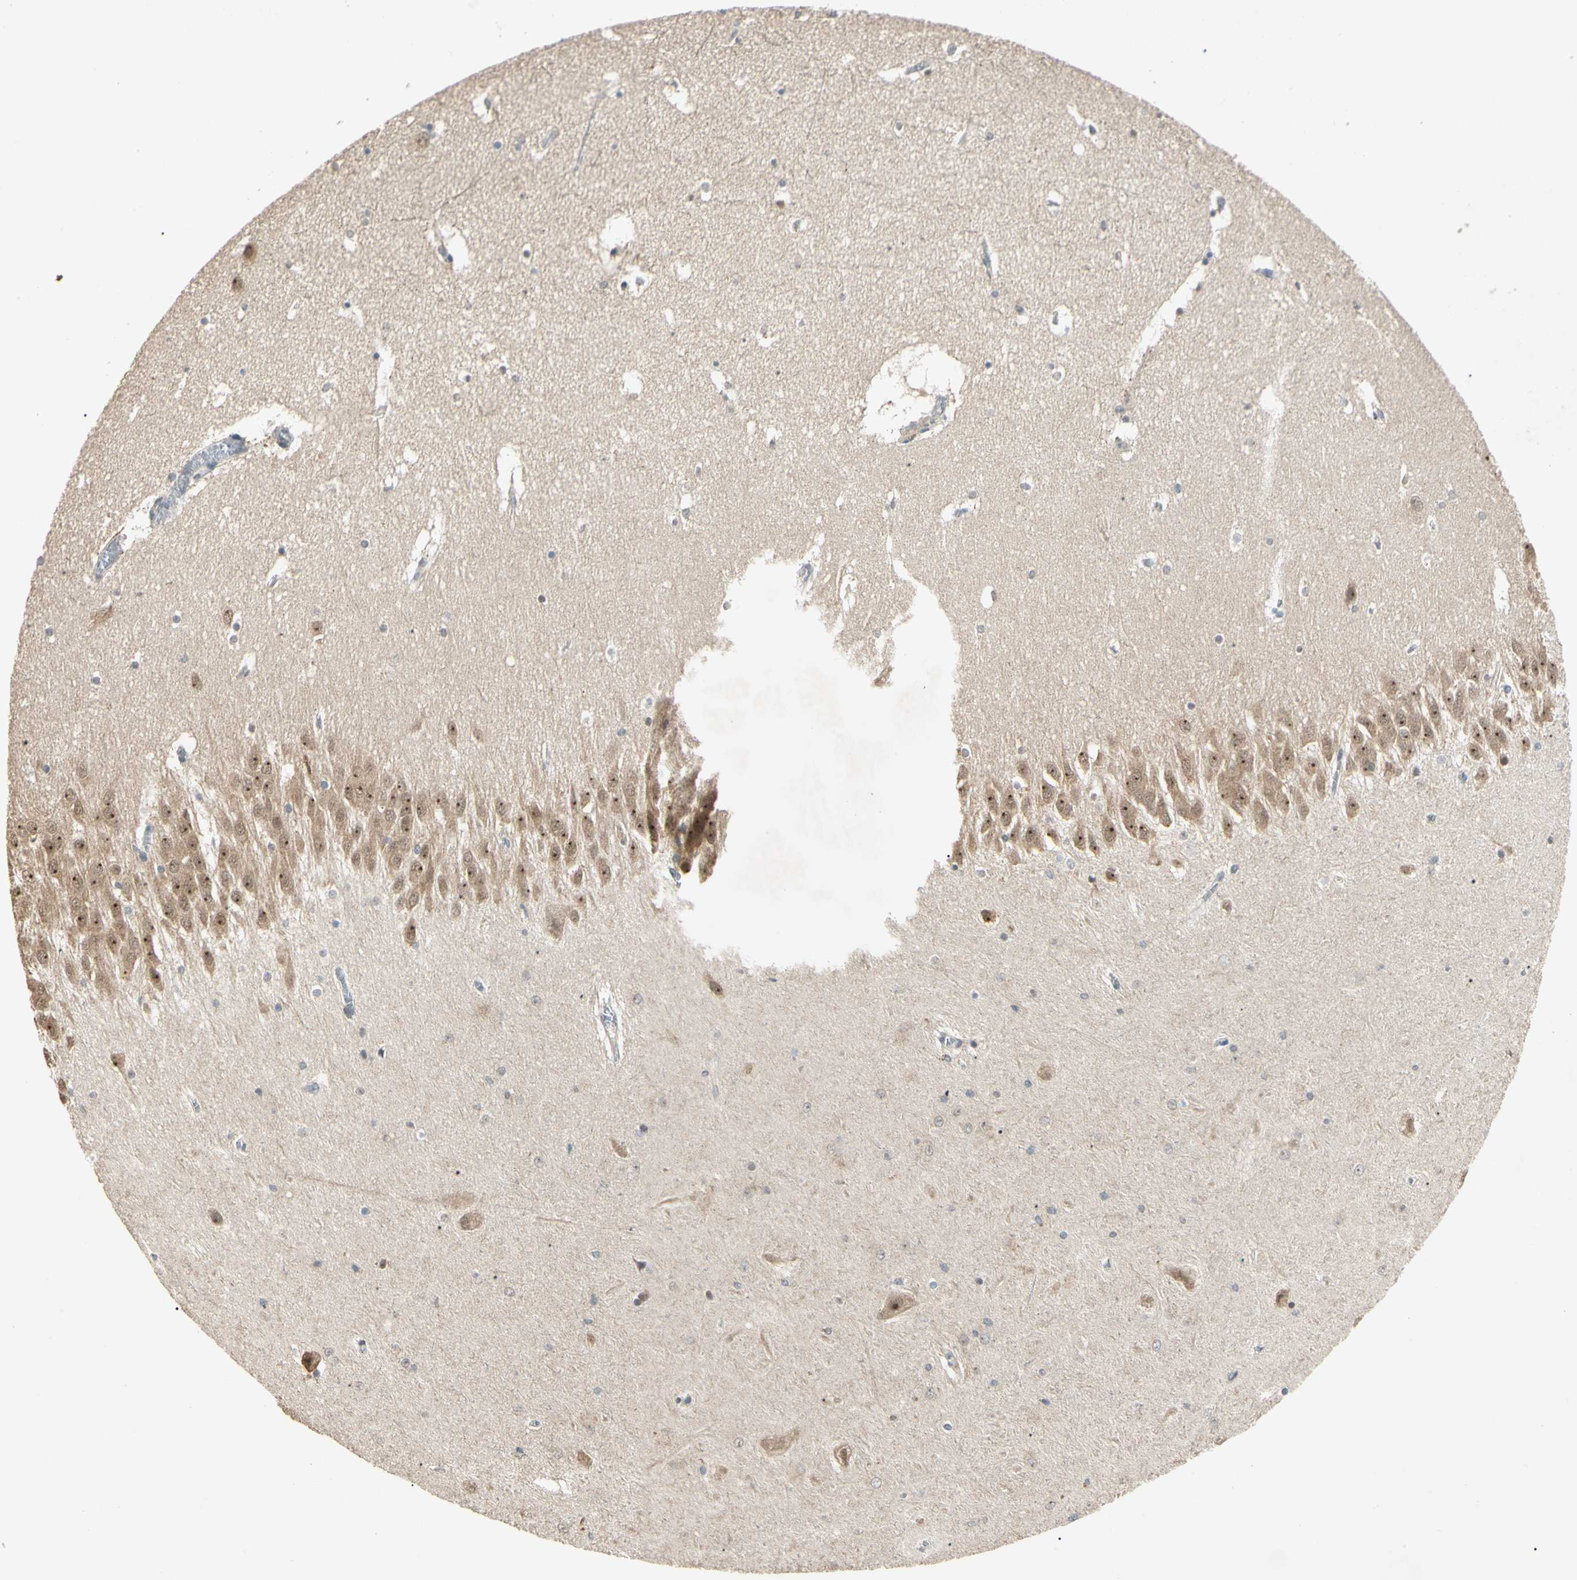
{"staining": {"intensity": "weak", "quantity": "<25%", "location": "cytoplasmic/membranous"}, "tissue": "hippocampus", "cell_type": "Glial cells", "image_type": "normal", "snomed": [{"axis": "morphology", "description": "Normal tissue, NOS"}, {"axis": "topography", "description": "Hippocampus"}], "caption": "The immunohistochemistry image has no significant expression in glial cells of hippocampus. The staining was performed using DAB (3,3'-diaminobenzidine) to visualize the protein expression in brown, while the nuclei were stained in blue with hematoxylin (Magnification: 20x).", "gene": "ZSCAN12", "patient": {"sex": "male", "age": 45}}